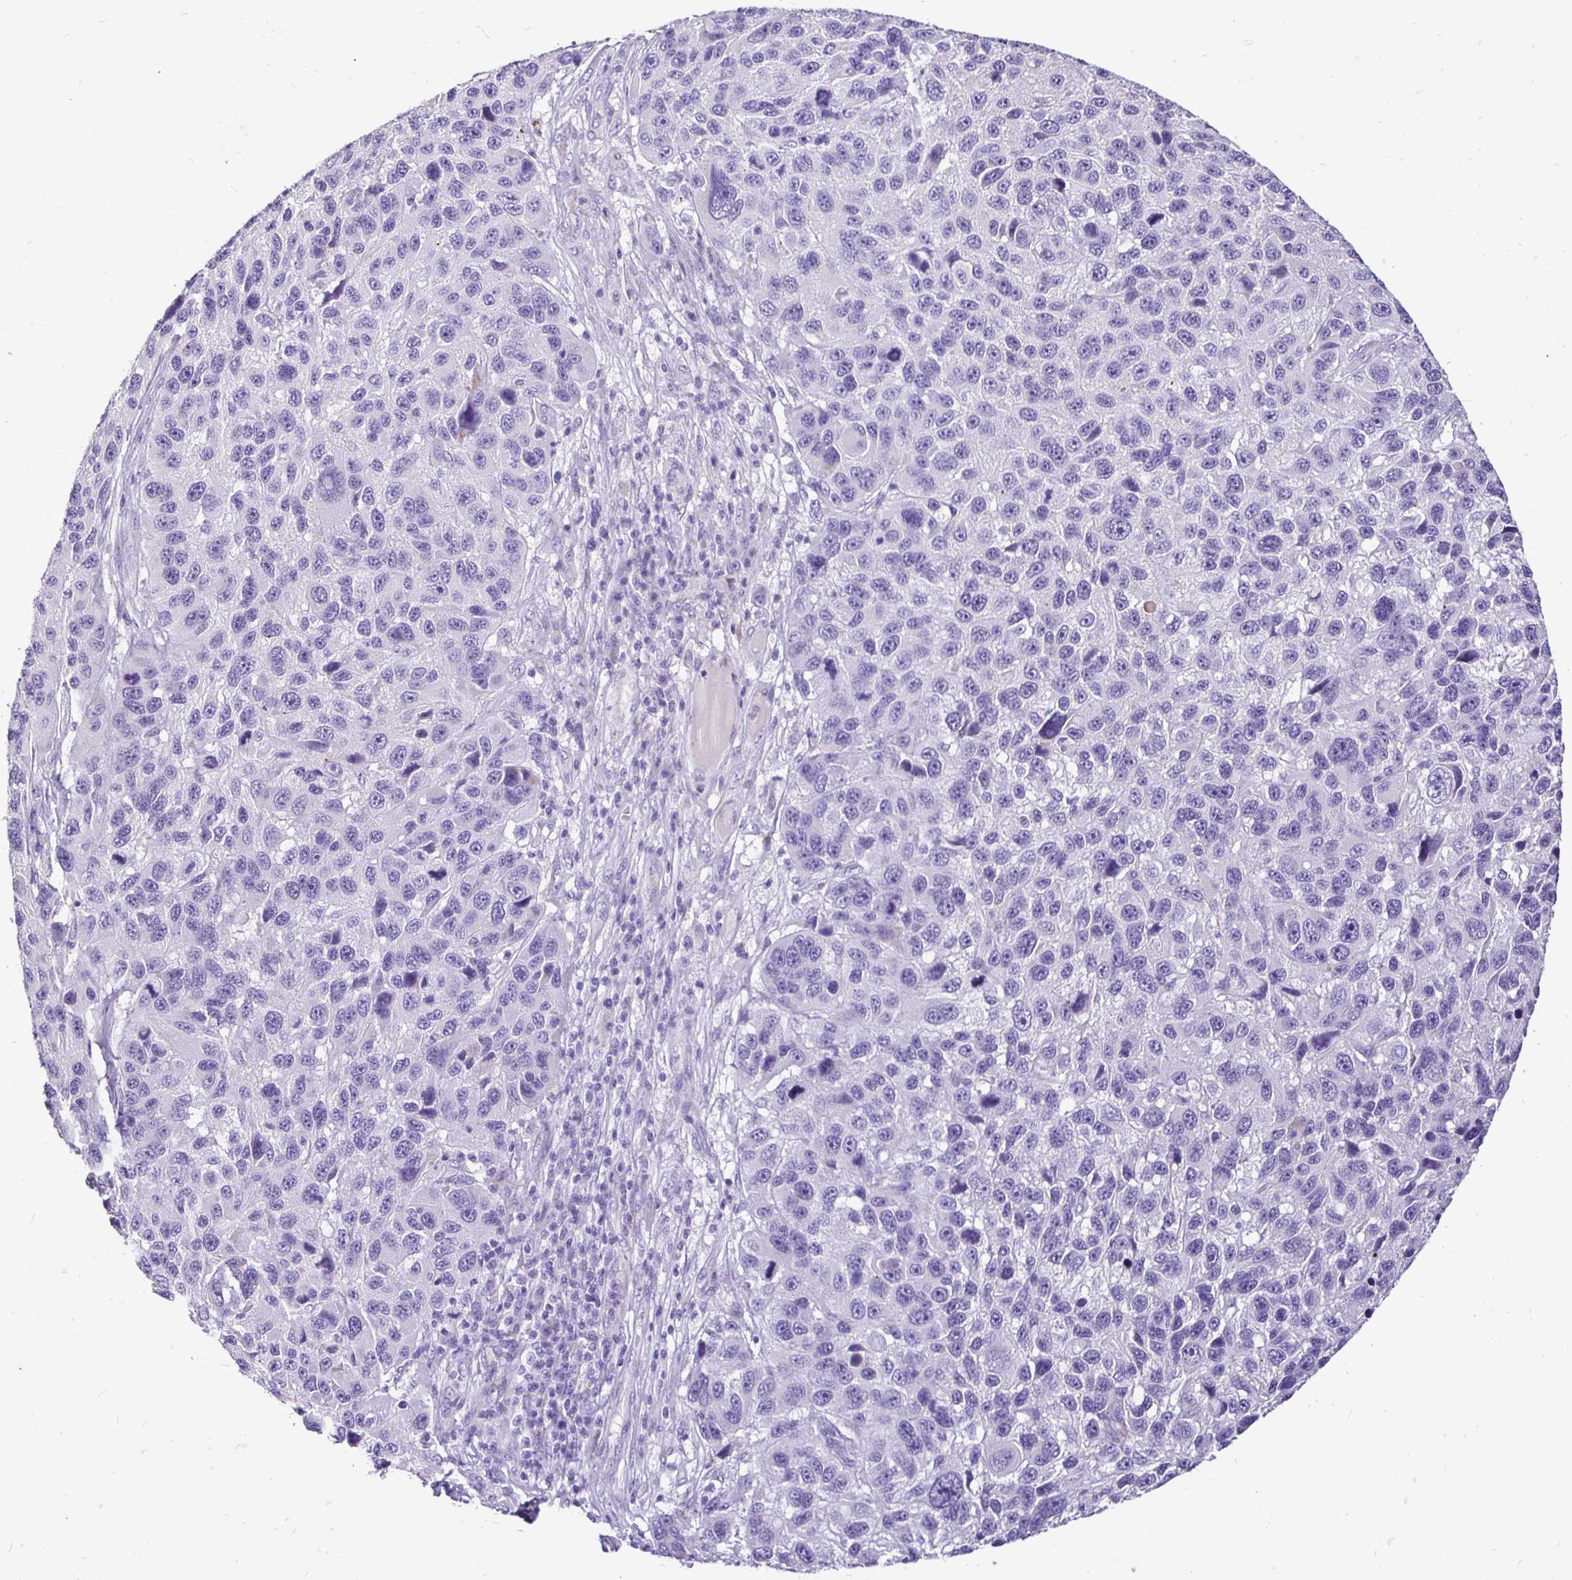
{"staining": {"intensity": "negative", "quantity": "none", "location": "none"}, "tissue": "melanoma", "cell_type": "Tumor cells", "image_type": "cancer", "snomed": [{"axis": "morphology", "description": "Malignant melanoma, NOS"}, {"axis": "topography", "description": "Skin"}], "caption": "Immunohistochemistry of human malignant melanoma exhibits no staining in tumor cells.", "gene": "TAF1D", "patient": {"sex": "male", "age": 53}}